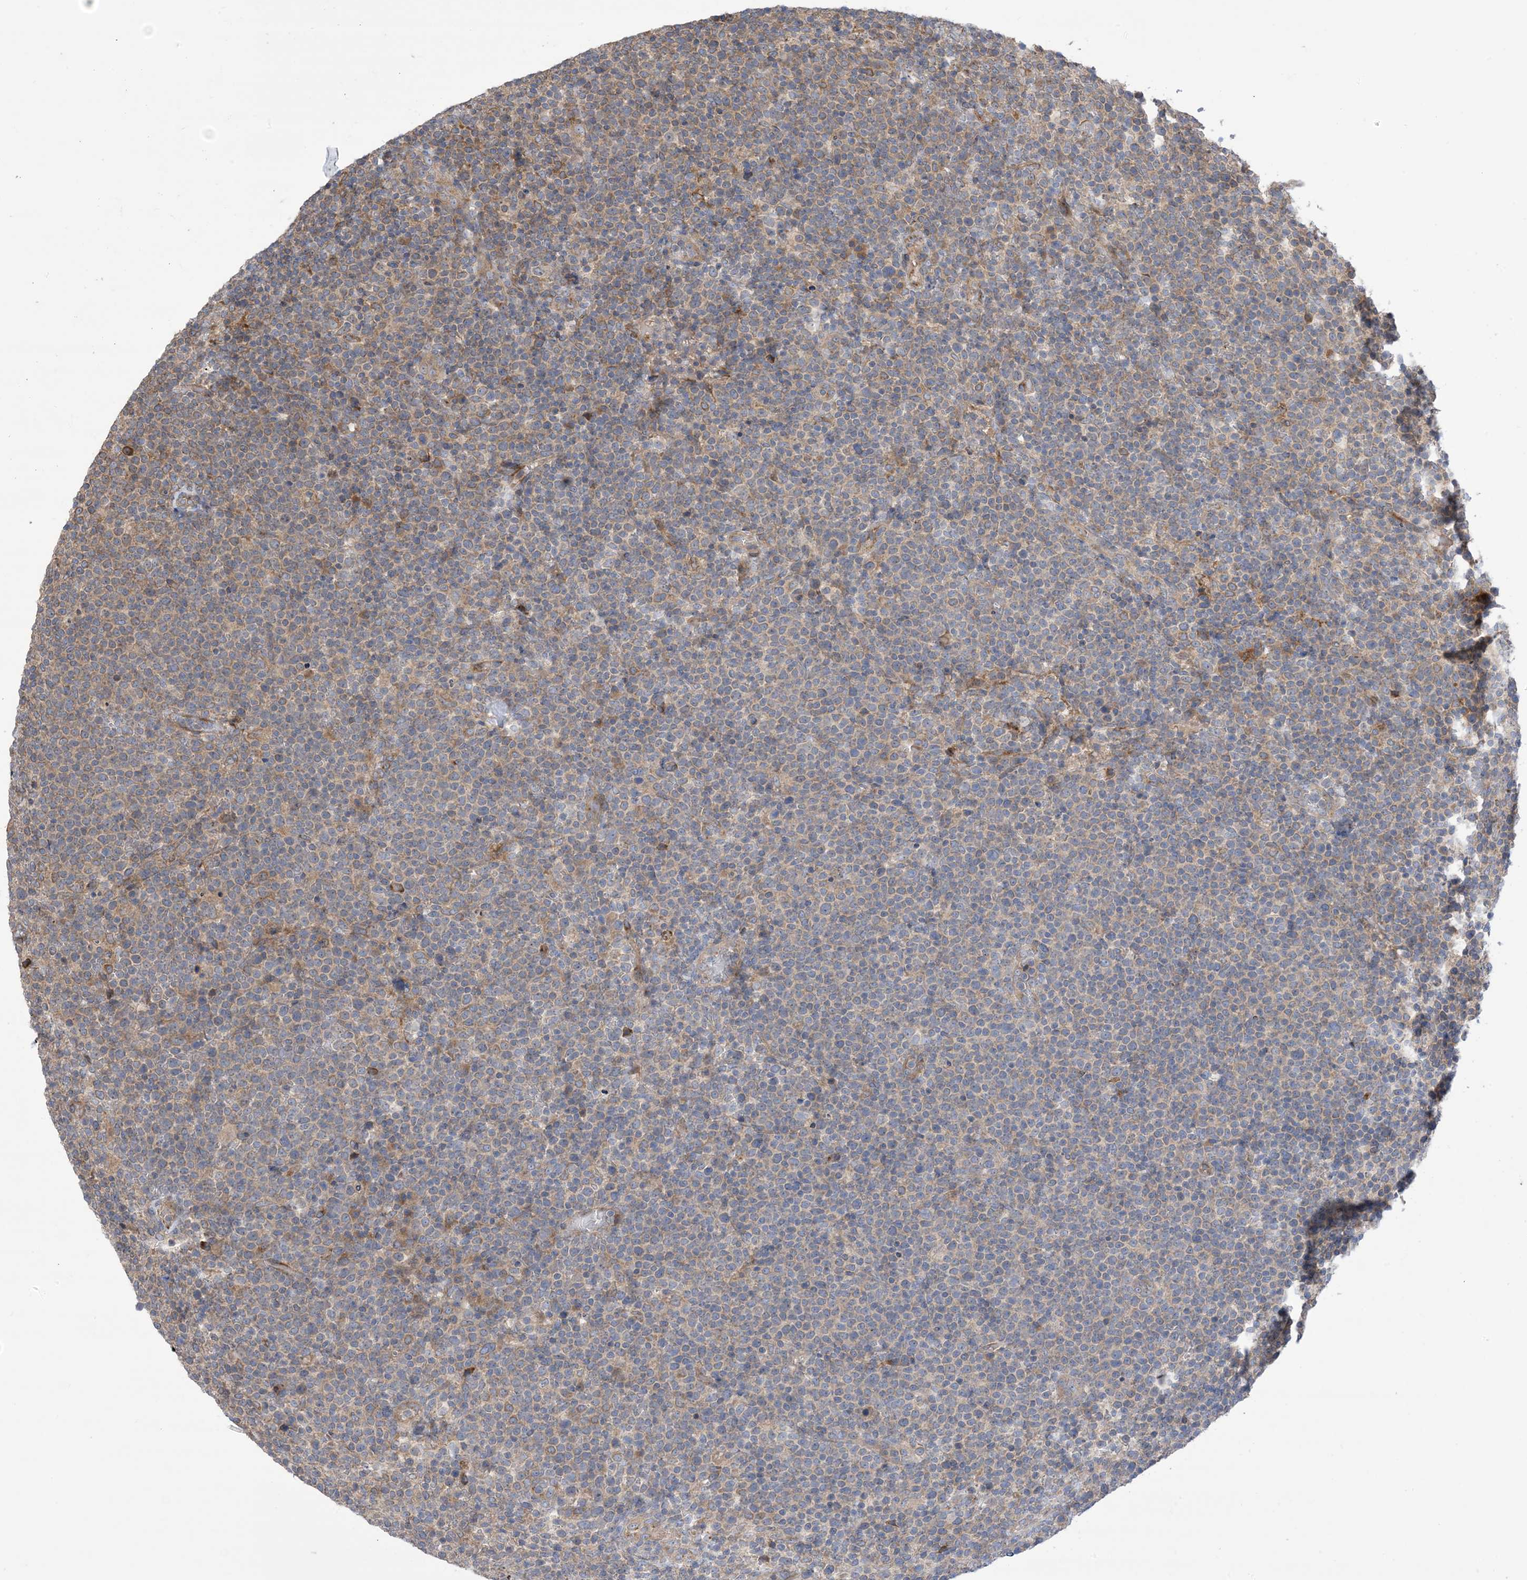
{"staining": {"intensity": "weak", "quantity": "<25%", "location": "cytoplasmic/membranous"}, "tissue": "lymphoma", "cell_type": "Tumor cells", "image_type": "cancer", "snomed": [{"axis": "morphology", "description": "Malignant lymphoma, non-Hodgkin's type, High grade"}, {"axis": "topography", "description": "Lymph node"}], "caption": "There is no significant expression in tumor cells of lymphoma. (DAB IHC, high magnification).", "gene": "CLEC16A", "patient": {"sex": "male", "age": 61}}